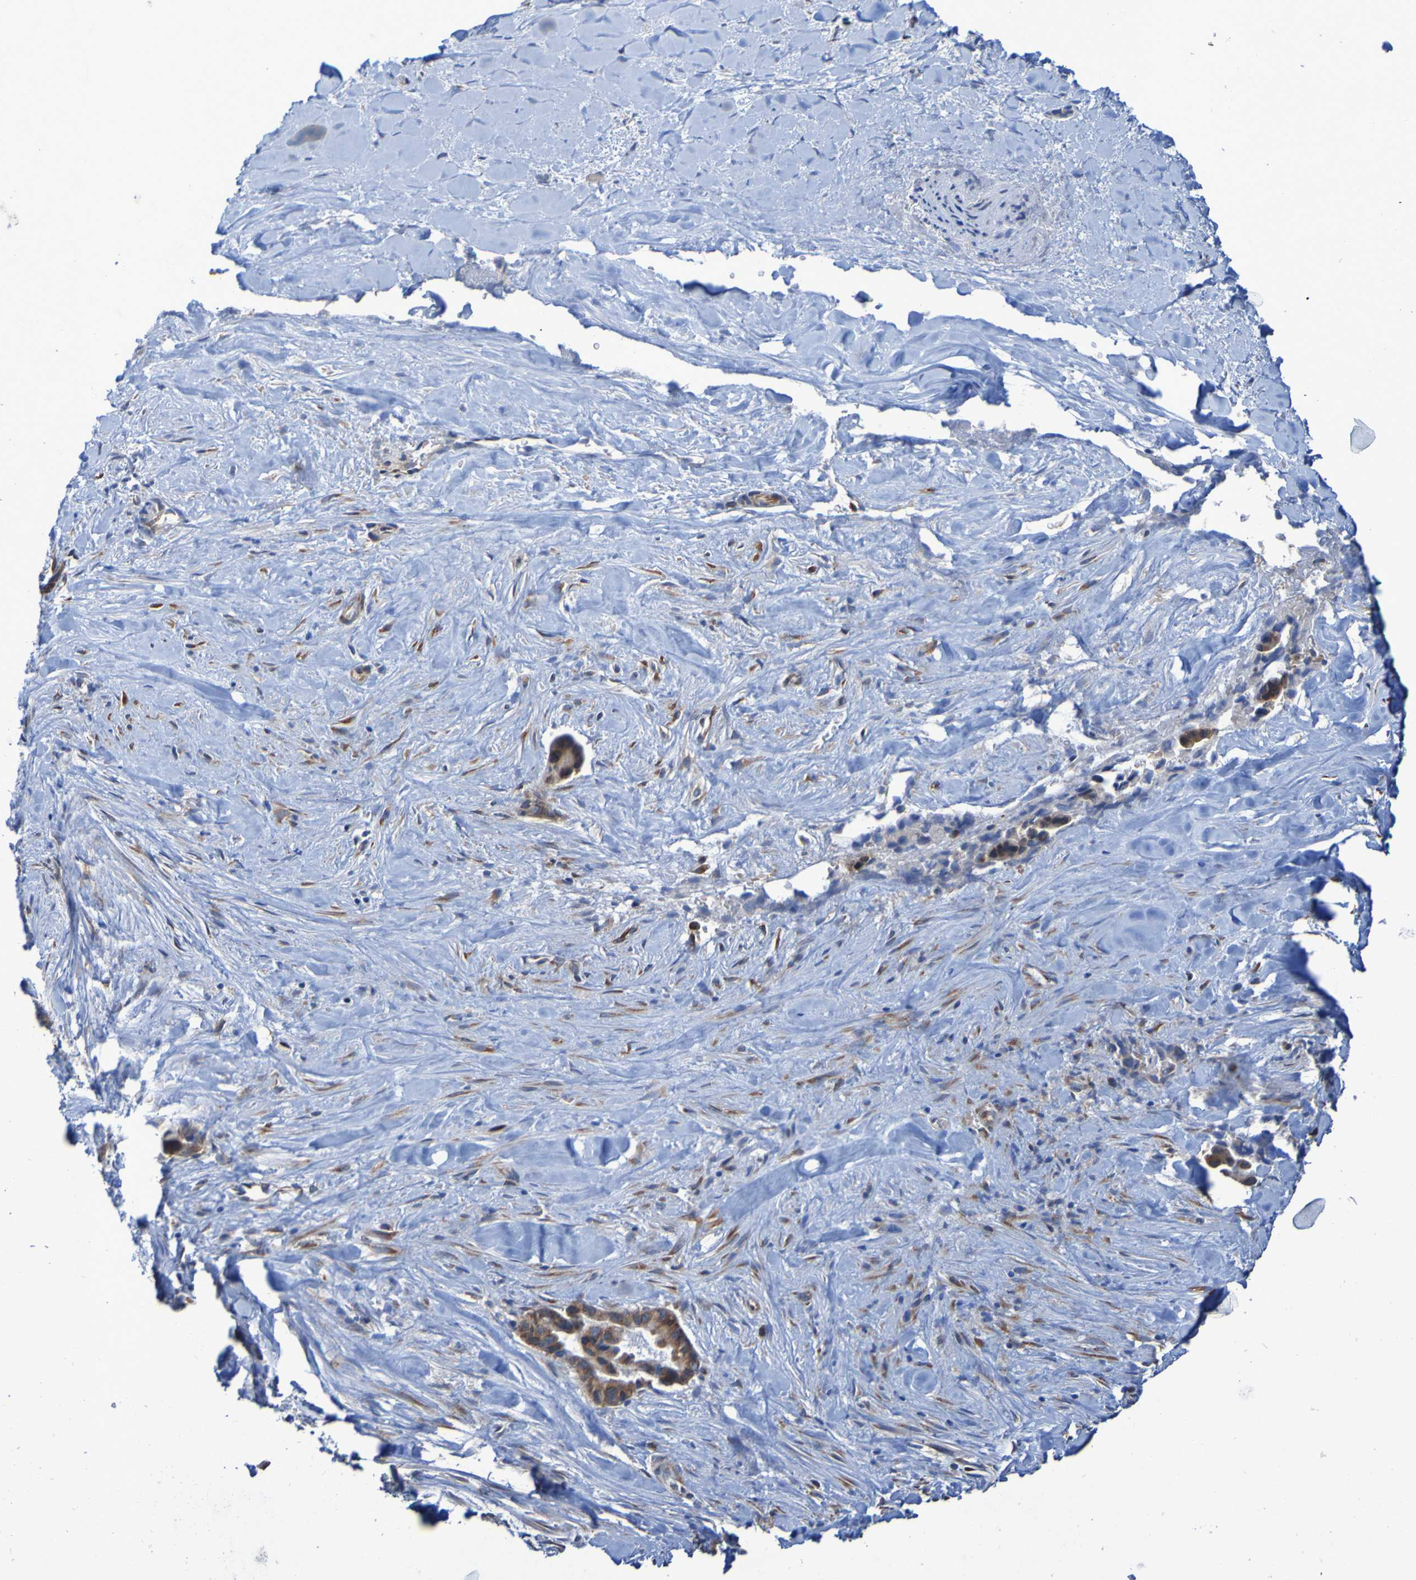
{"staining": {"intensity": "weak", "quantity": ">75%", "location": "cytoplasmic/membranous"}, "tissue": "liver cancer", "cell_type": "Tumor cells", "image_type": "cancer", "snomed": [{"axis": "morphology", "description": "Cholangiocarcinoma"}, {"axis": "topography", "description": "Liver"}], "caption": "This is an image of immunohistochemistry staining of cholangiocarcinoma (liver), which shows weak staining in the cytoplasmic/membranous of tumor cells.", "gene": "FKBP3", "patient": {"sex": "female", "age": 55}}